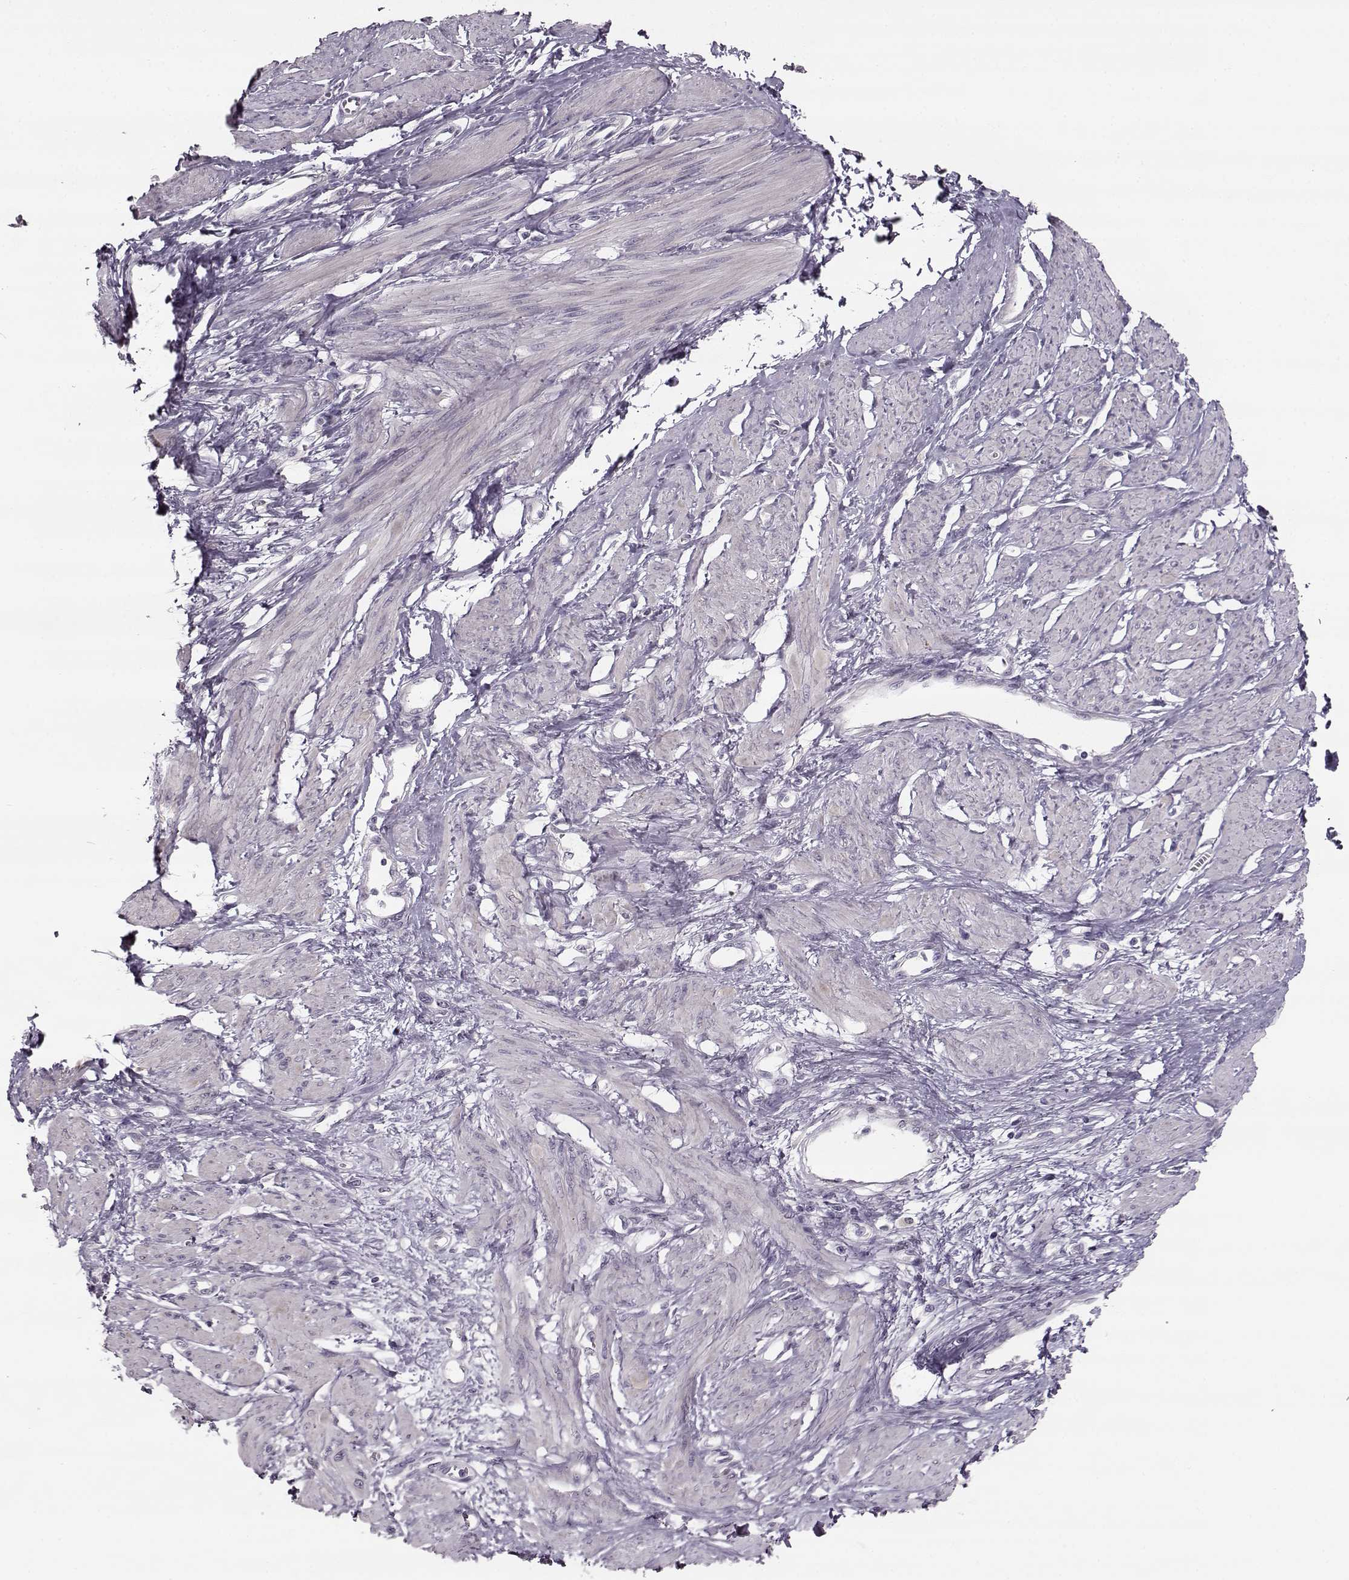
{"staining": {"intensity": "negative", "quantity": "none", "location": "none"}, "tissue": "smooth muscle", "cell_type": "Smooth muscle cells", "image_type": "normal", "snomed": [{"axis": "morphology", "description": "Normal tissue, NOS"}, {"axis": "topography", "description": "Smooth muscle"}, {"axis": "topography", "description": "Uterus"}], "caption": "This is an IHC image of unremarkable human smooth muscle. There is no positivity in smooth muscle cells.", "gene": "MAP6D1", "patient": {"sex": "female", "age": 39}}